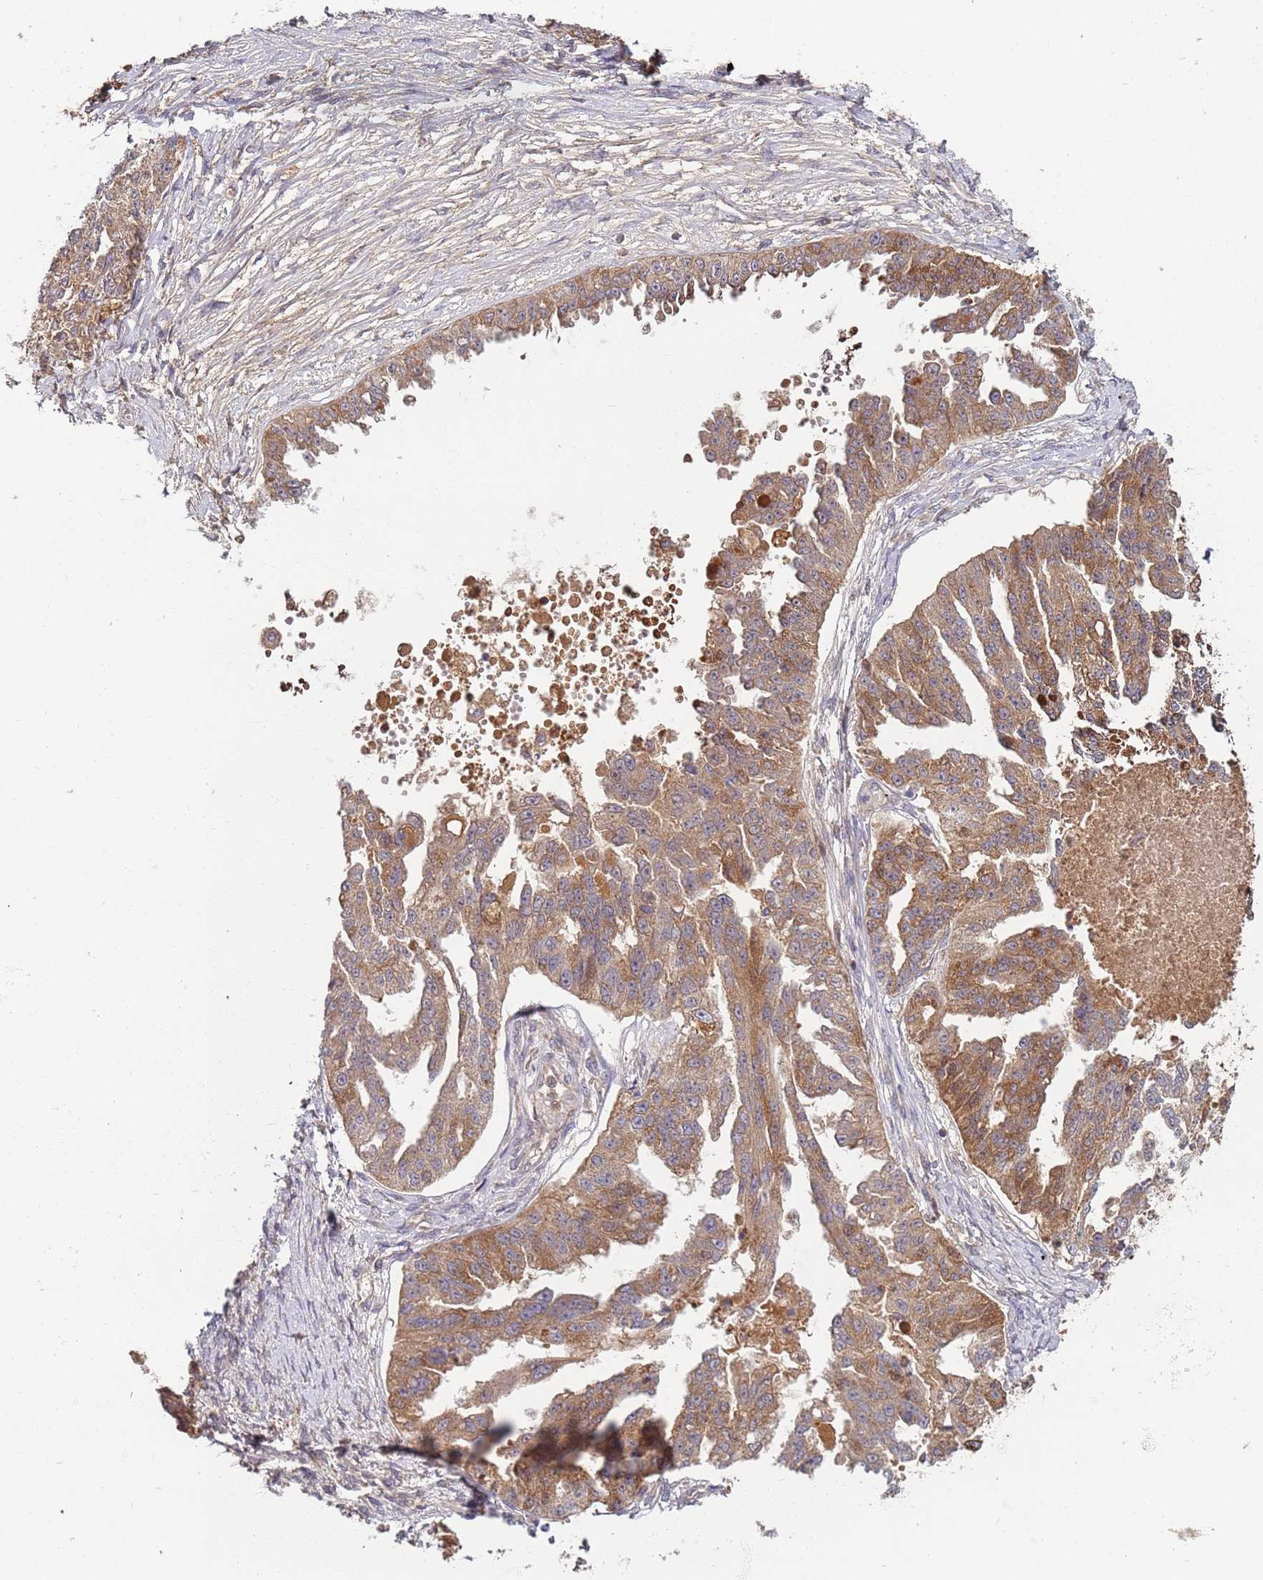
{"staining": {"intensity": "moderate", "quantity": ">75%", "location": "cytoplasmic/membranous"}, "tissue": "ovarian cancer", "cell_type": "Tumor cells", "image_type": "cancer", "snomed": [{"axis": "morphology", "description": "Cystadenocarcinoma, serous, NOS"}, {"axis": "topography", "description": "Ovary"}], "caption": "Immunohistochemical staining of human ovarian cancer (serous cystadenocarcinoma) displays moderate cytoplasmic/membranous protein staining in about >75% of tumor cells.", "gene": "OR5A2", "patient": {"sex": "female", "age": 58}}